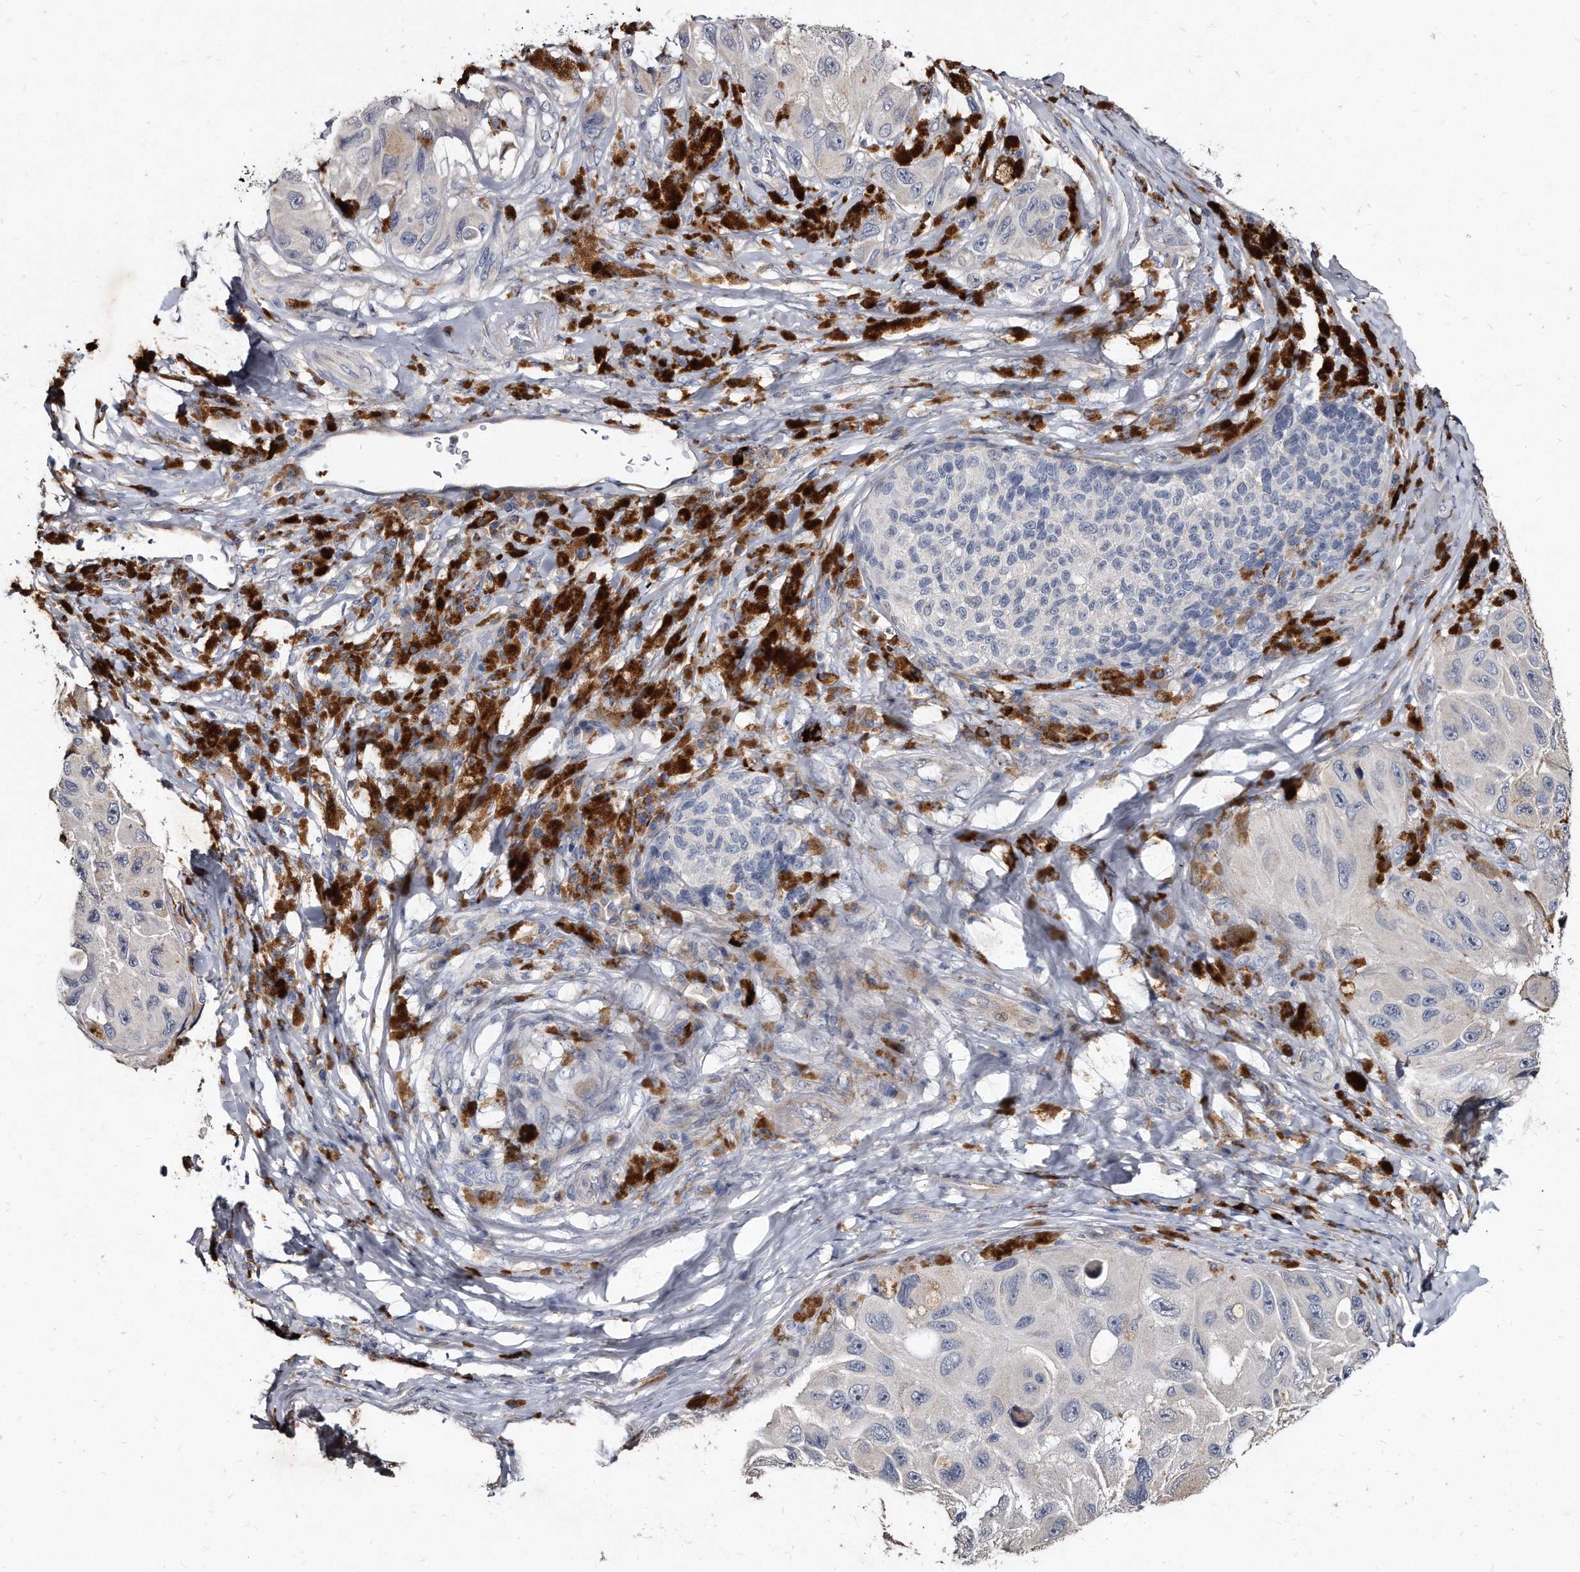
{"staining": {"intensity": "negative", "quantity": "none", "location": "none"}, "tissue": "melanoma", "cell_type": "Tumor cells", "image_type": "cancer", "snomed": [{"axis": "morphology", "description": "Malignant melanoma, NOS"}, {"axis": "topography", "description": "Skin"}], "caption": "The immunohistochemistry (IHC) micrograph has no significant staining in tumor cells of malignant melanoma tissue. (DAB IHC visualized using brightfield microscopy, high magnification).", "gene": "KLHDC3", "patient": {"sex": "female", "age": 73}}